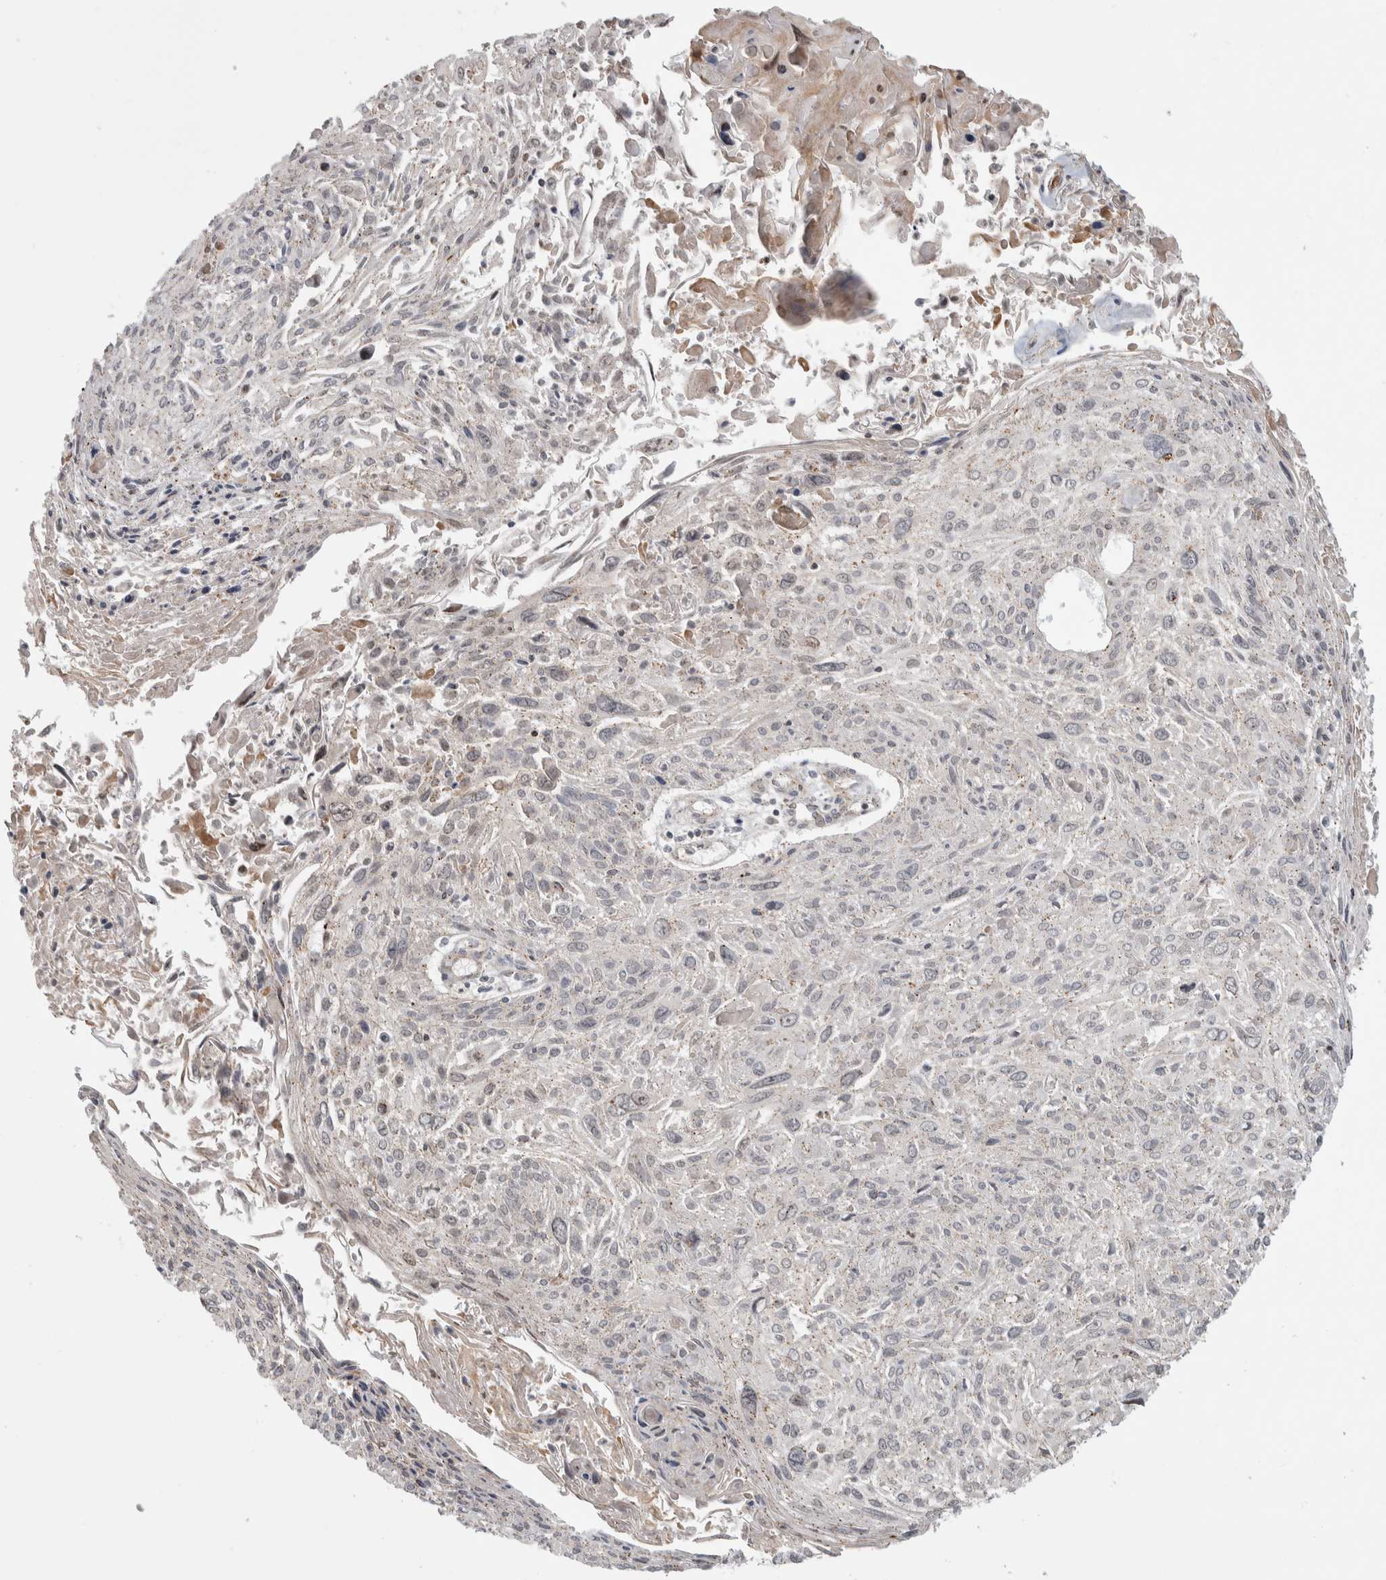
{"staining": {"intensity": "negative", "quantity": "none", "location": "none"}, "tissue": "cervical cancer", "cell_type": "Tumor cells", "image_type": "cancer", "snomed": [{"axis": "morphology", "description": "Squamous cell carcinoma, NOS"}, {"axis": "topography", "description": "Cervix"}], "caption": "The image exhibits no staining of tumor cells in cervical squamous cell carcinoma.", "gene": "MSL1", "patient": {"sex": "female", "age": 51}}